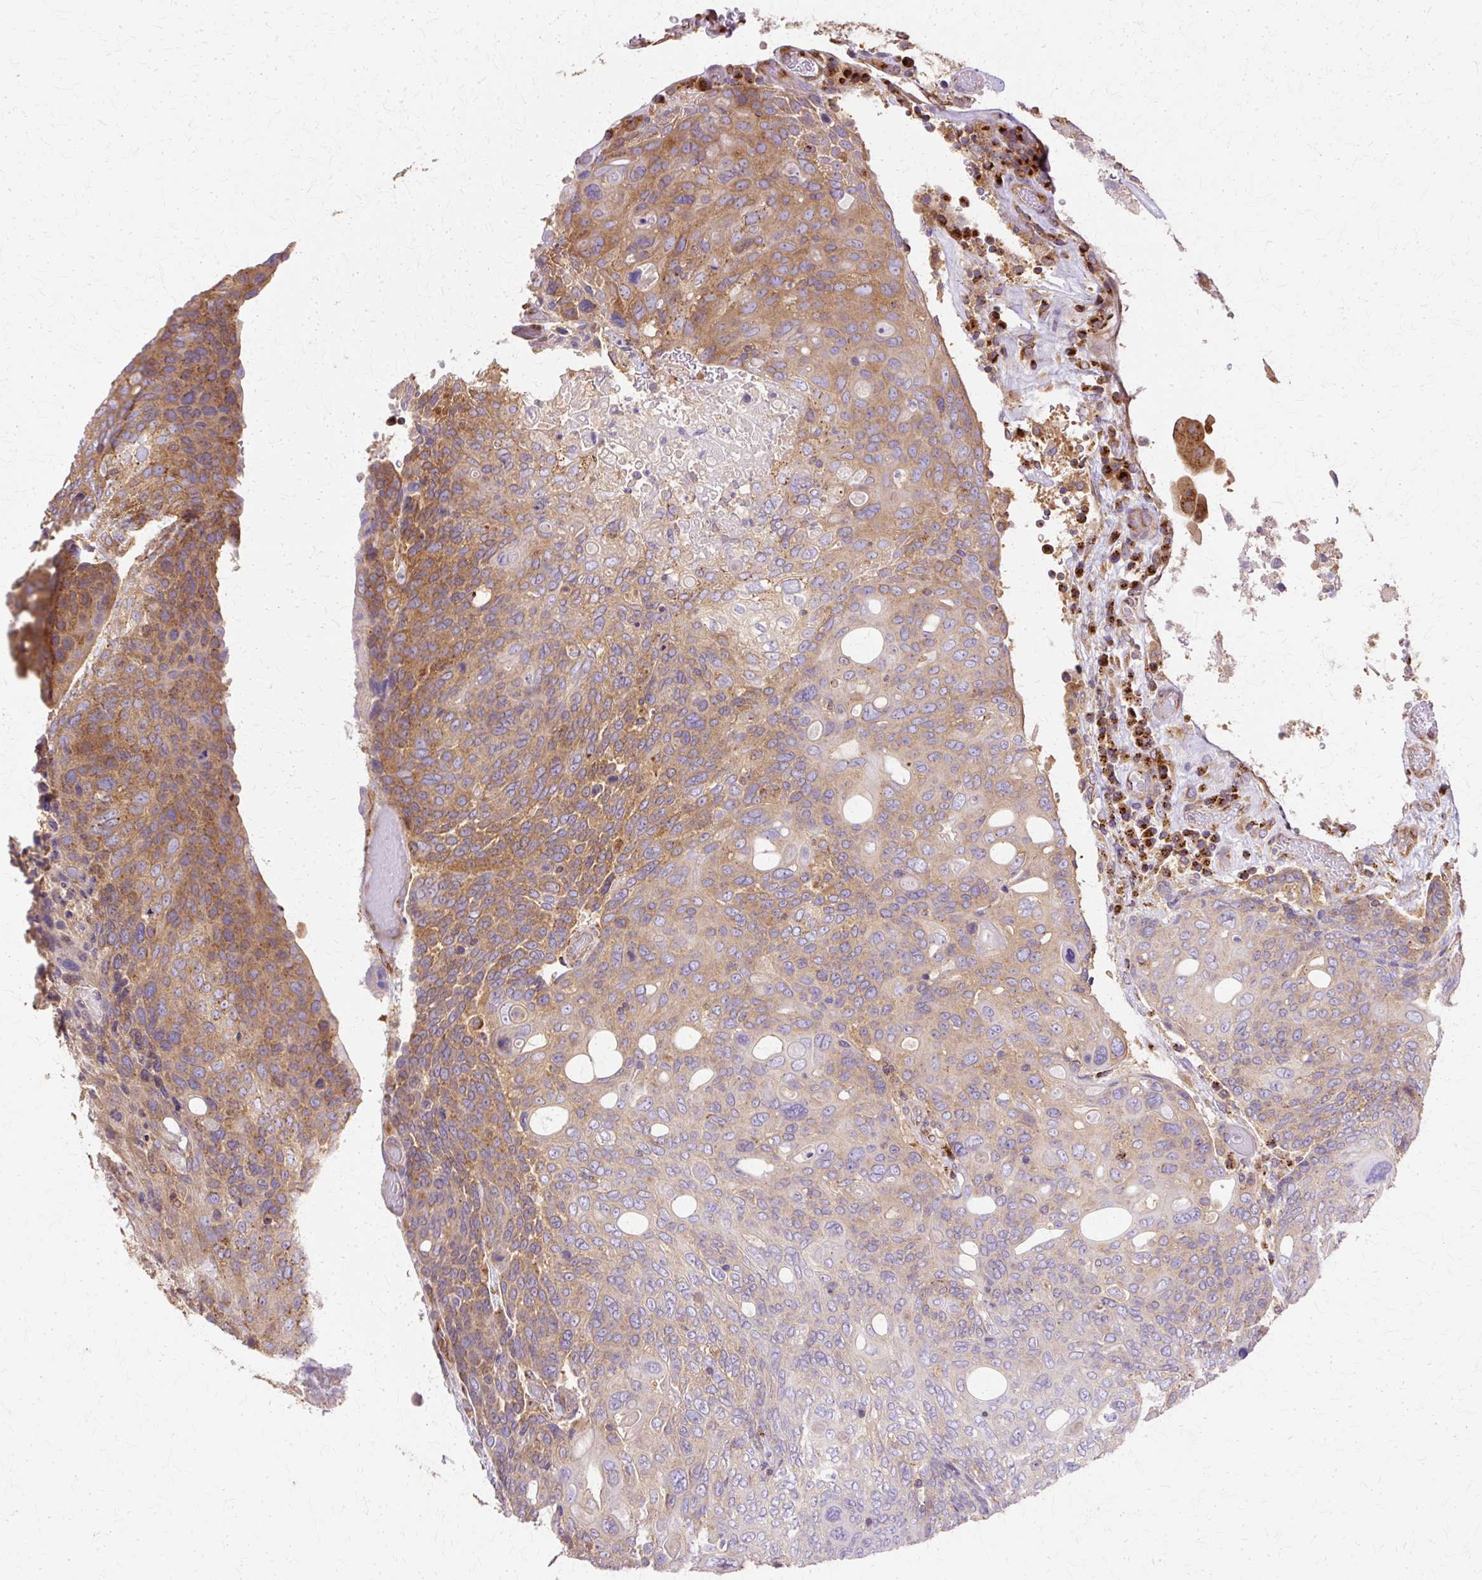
{"staining": {"intensity": "moderate", "quantity": "25%-75%", "location": "cytoplasmic/membranous"}, "tissue": "urothelial cancer", "cell_type": "Tumor cells", "image_type": "cancer", "snomed": [{"axis": "morphology", "description": "Urothelial carcinoma, High grade"}, {"axis": "topography", "description": "Urinary bladder"}], "caption": "Human urothelial cancer stained for a protein (brown) exhibits moderate cytoplasmic/membranous positive positivity in about 25%-75% of tumor cells.", "gene": "COPB1", "patient": {"sex": "female", "age": 70}}